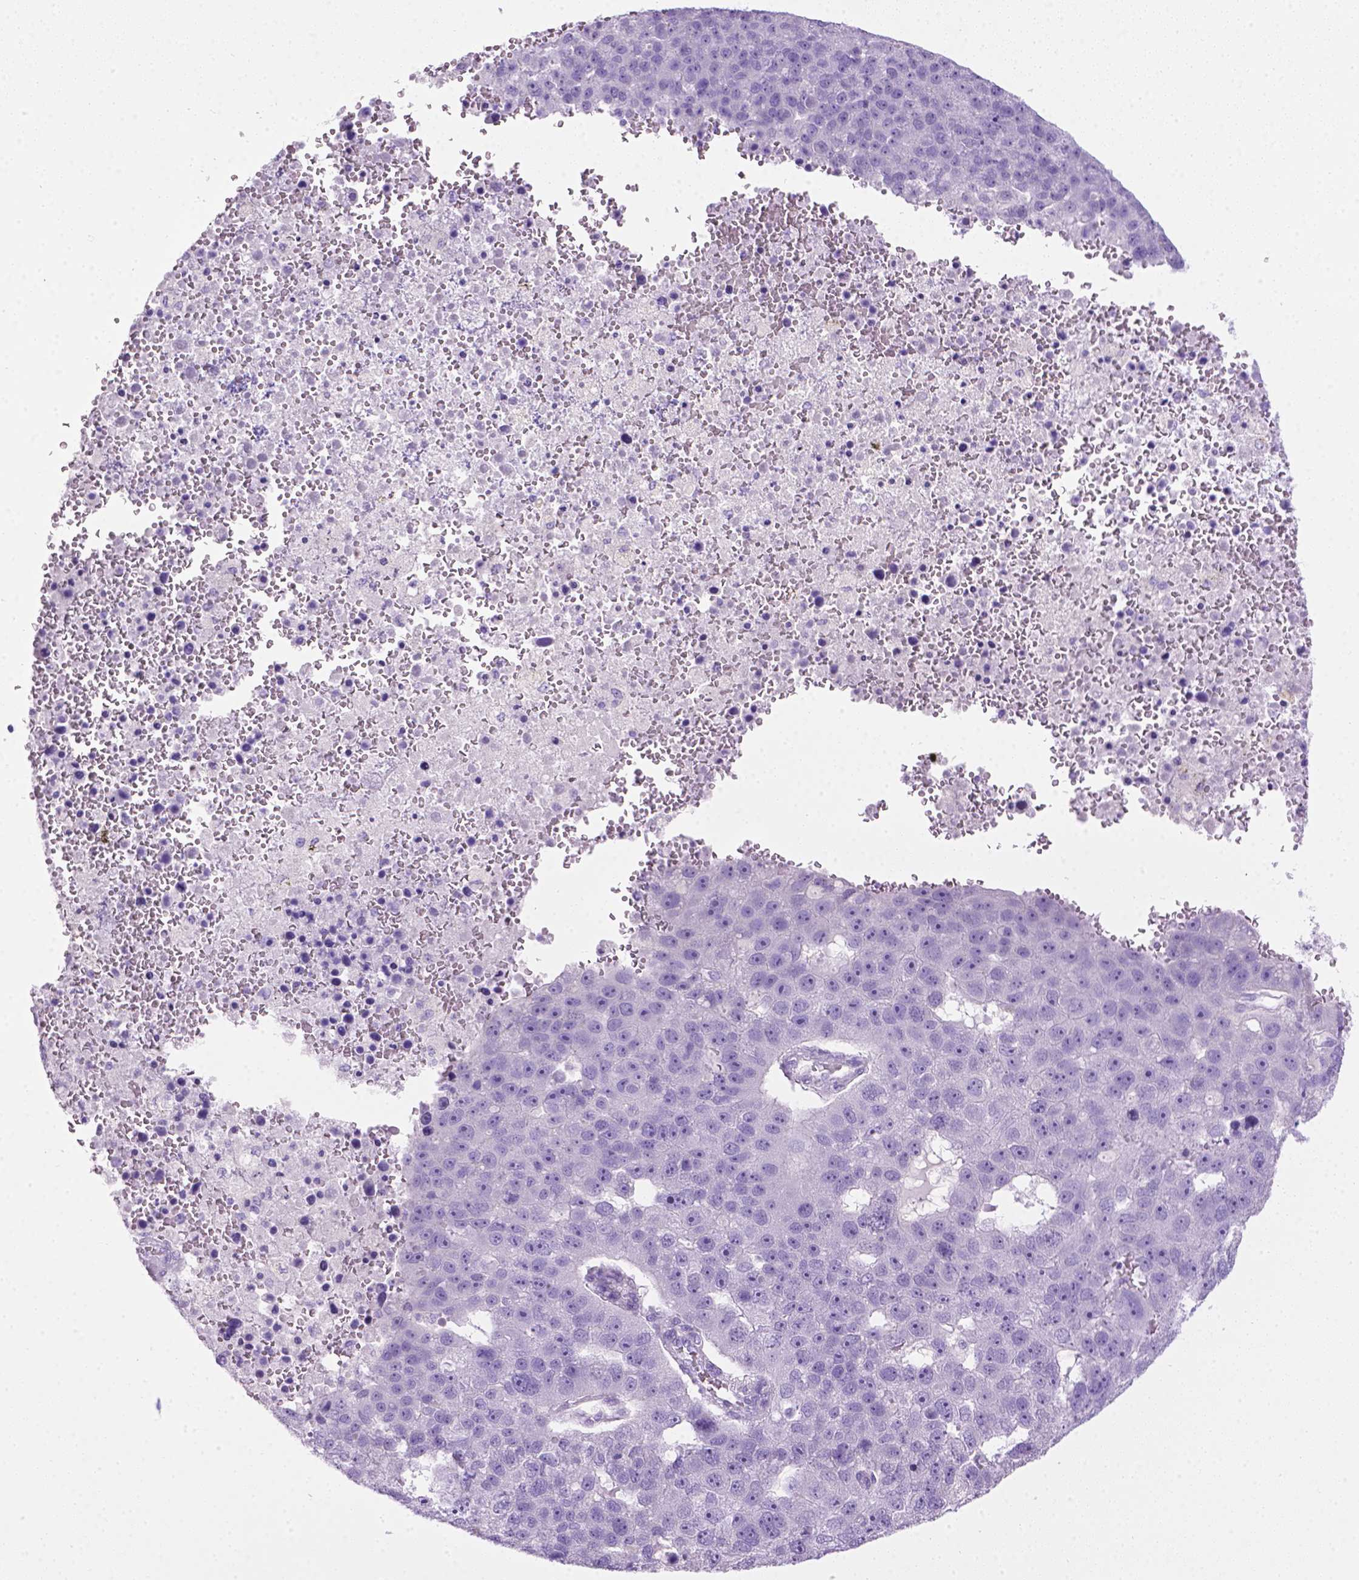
{"staining": {"intensity": "negative", "quantity": "none", "location": "none"}, "tissue": "pancreatic cancer", "cell_type": "Tumor cells", "image_type": "cancer", "snomed": [{"axis": "morphology", "description": "Adenocarcinoma, NOS"}, {"axis": "topography", "description": "Pancreas"}], "caption": "Immunohistochemical staining of human adenocarcinoma (pancreatic) shows no significant positivity in tumor cells.", "gene": "LELP1", "patient": {"sex": "female", "age": 61}}